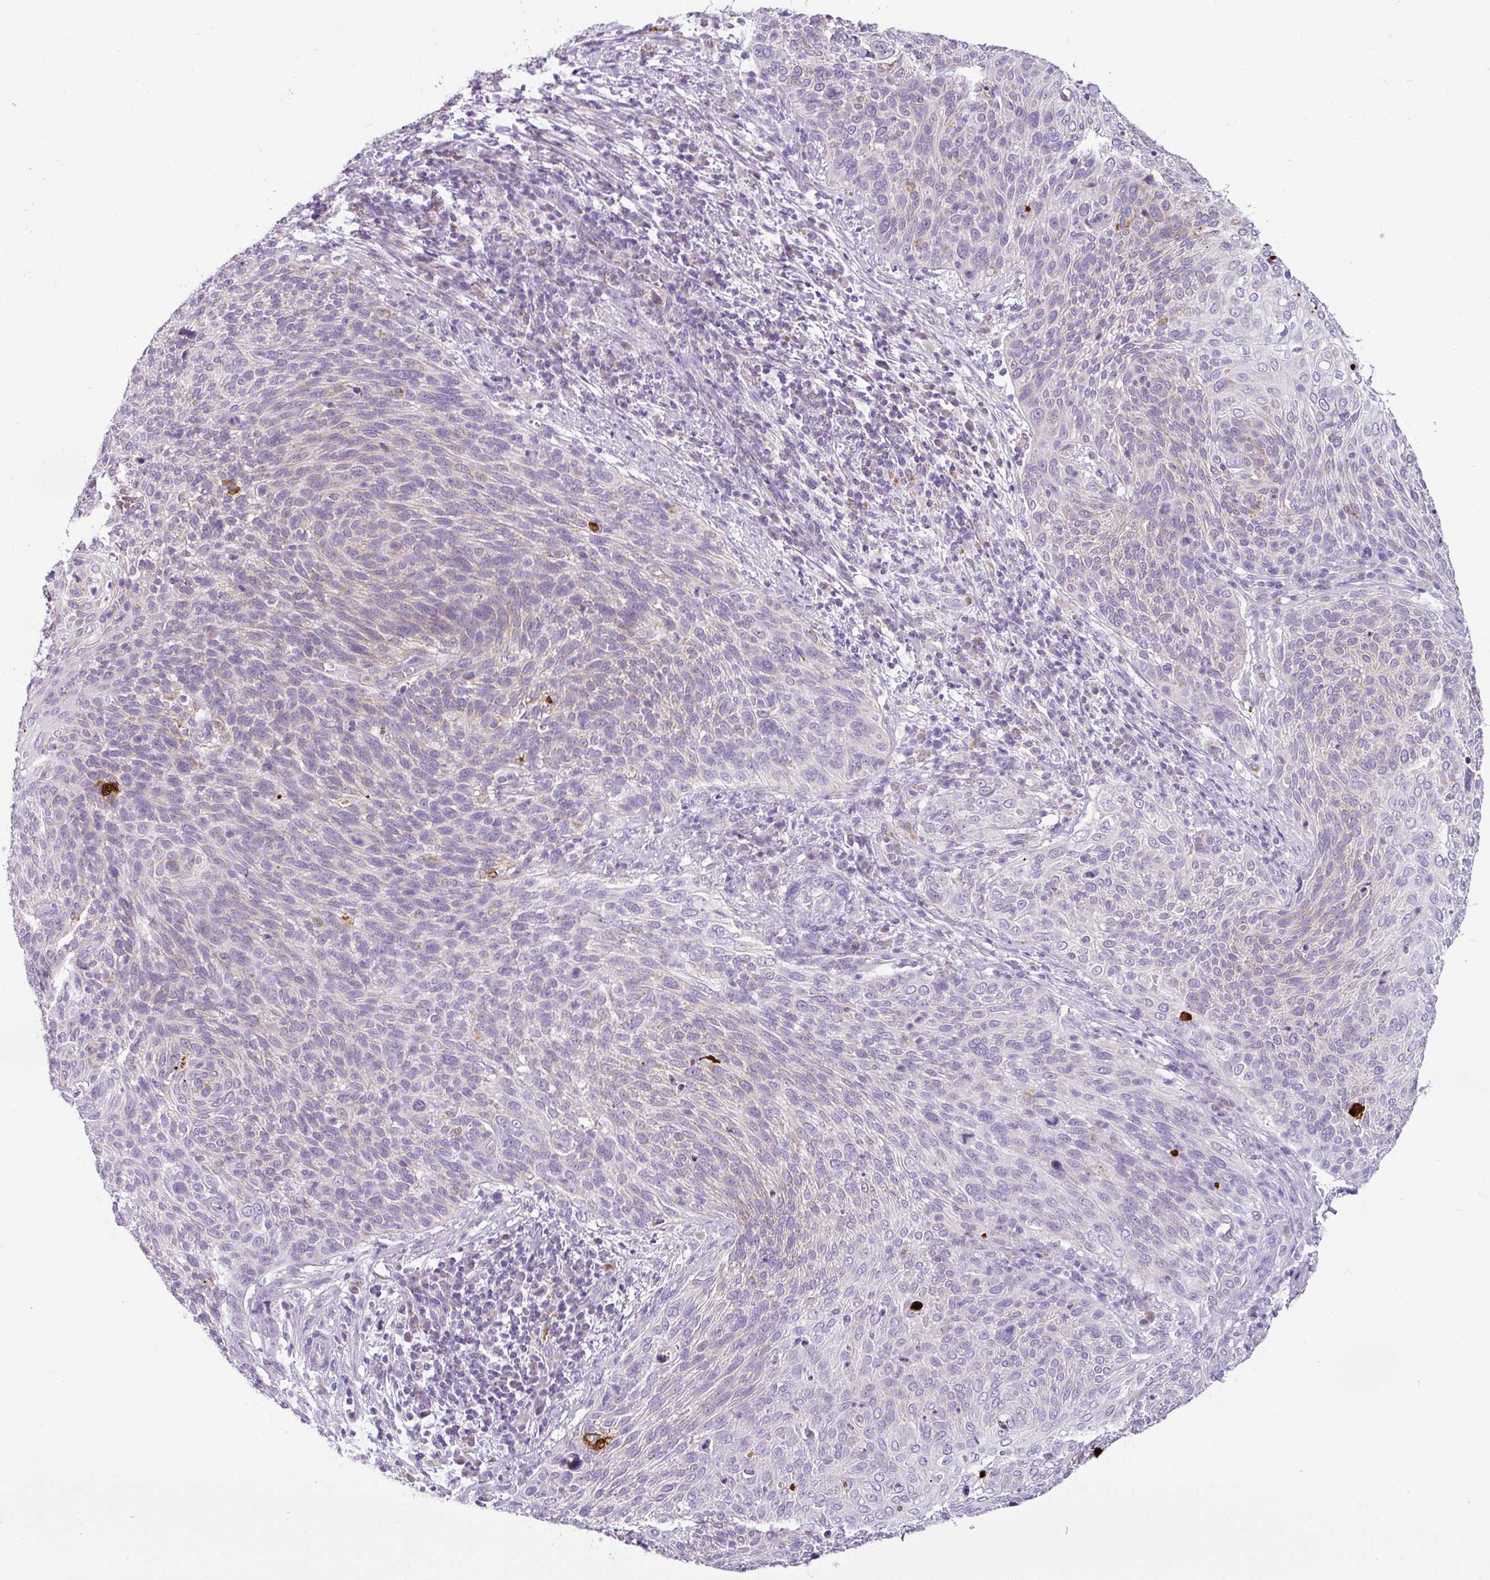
{"staining": {"intensity": "negative", "quantity": "none", "location": "none"}, "tissue": "cervical cancer", "cell_type": "Tumor cells", "image_type": "cancer", "snomed": [{"axis": "morphology", "description": "Squamous cell carcinoma, NOS"}, {"axis": "topography", "description": "Cervix"}], "caption": "Tumor cells are negative for brown protein staining in cervical squamous cell carcinoma. (DAB immunohistochemistry visualized using brightfield microscopy, high magnification).", "gene": "HMCN2", "patient": {"sex": "female", "age": 31}}